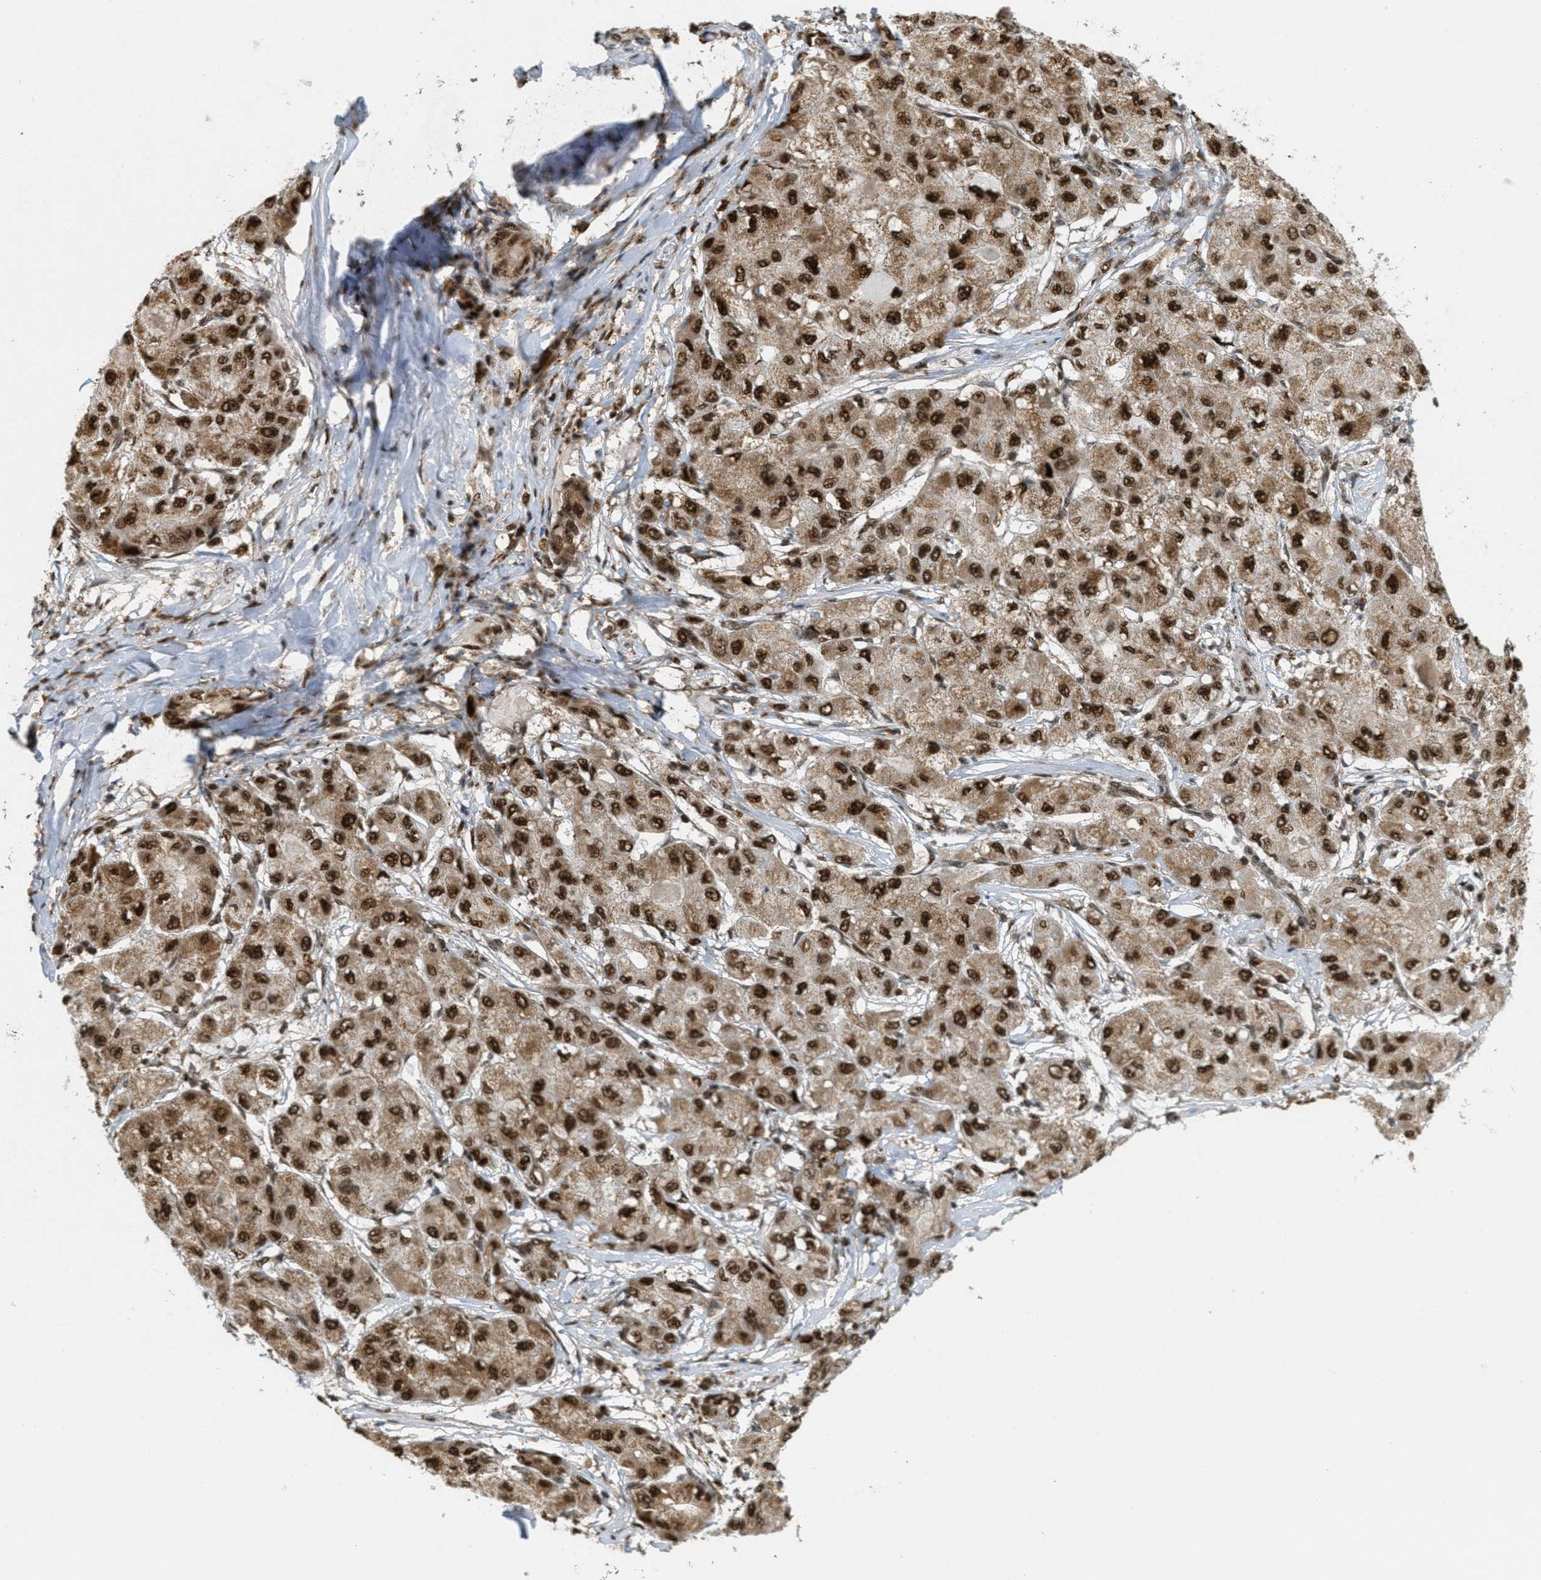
{"staining": {"intensity": "strong", "quantity": ">75%", "location": "cytoplasmic/membranous,nuclear"}, "tissue": "liver cancer", "cell_type": "Tumor cells", "image_type": "cancer", "snomed": [{"axis": "morphology", "description": "Carcinoma, Hepatocellular, NOS"}, {"axis": "topography", "description": "Liver"}], "caption": "Strong cytoplasmic/membranous and nuclear positivity for a protein is seen in about >75% of tumor cells of hepatocellular carcinoma (liver) using immunohistochemistry (IHC).", "gene": "TLK1", "patient": {"sex": "male", "age": 80}}